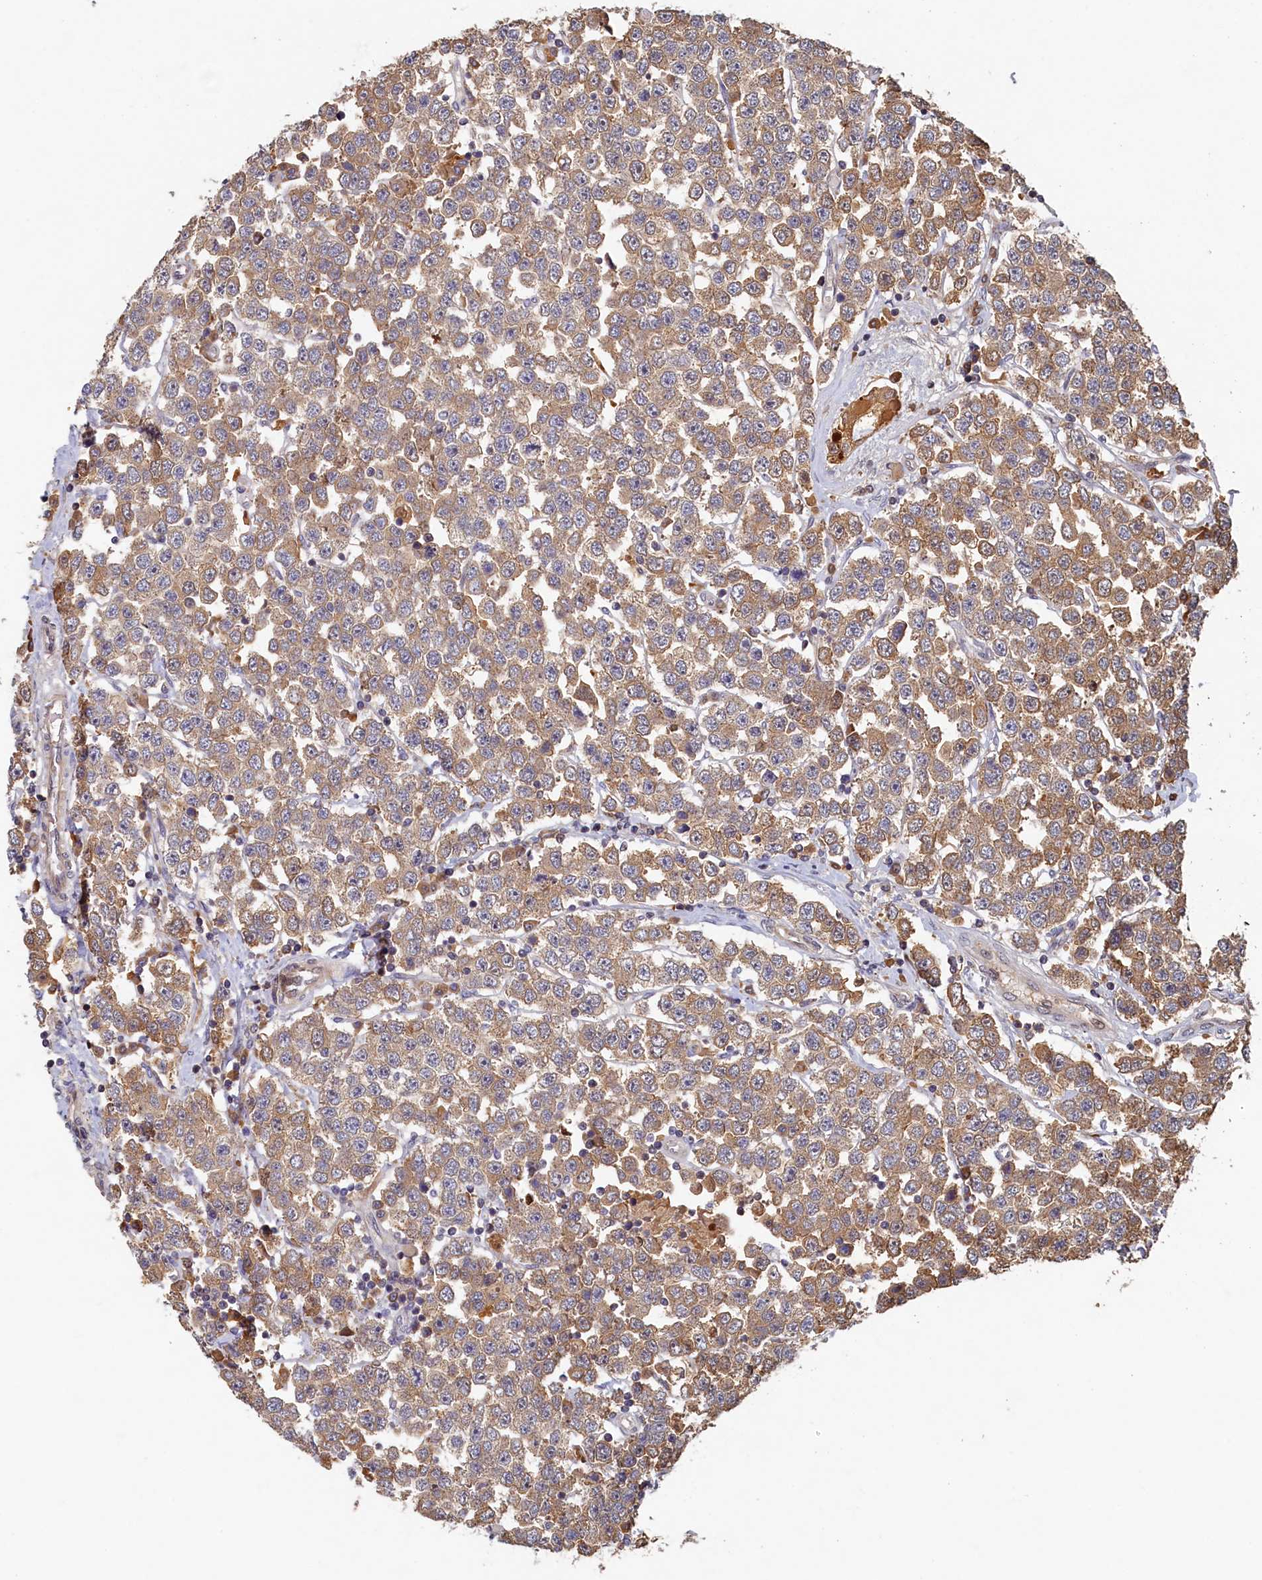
{"staining": {"intensity": "moderate", "quantity": "<25%", "location": "cytoplasmic/membranous"}, "tissue": "testis cancer", "cell_type": "Tumor cells", "image_type": "cancer", "snomed": [{"axis": "morphology", "description": "Seminoma, NOS"}, {"axis": "topography", "description": "Testis"}], "caption": "Immunohistochemical staining of testis cancer (seminoma) shows moderate cytoplasmic/membranous protein positivity in approximately <25% of tumor cells. (IHC, brightfield microscopy, high magnification).", "gene": "LCMT2", "patient": {"sex": "male", "age": 28}}